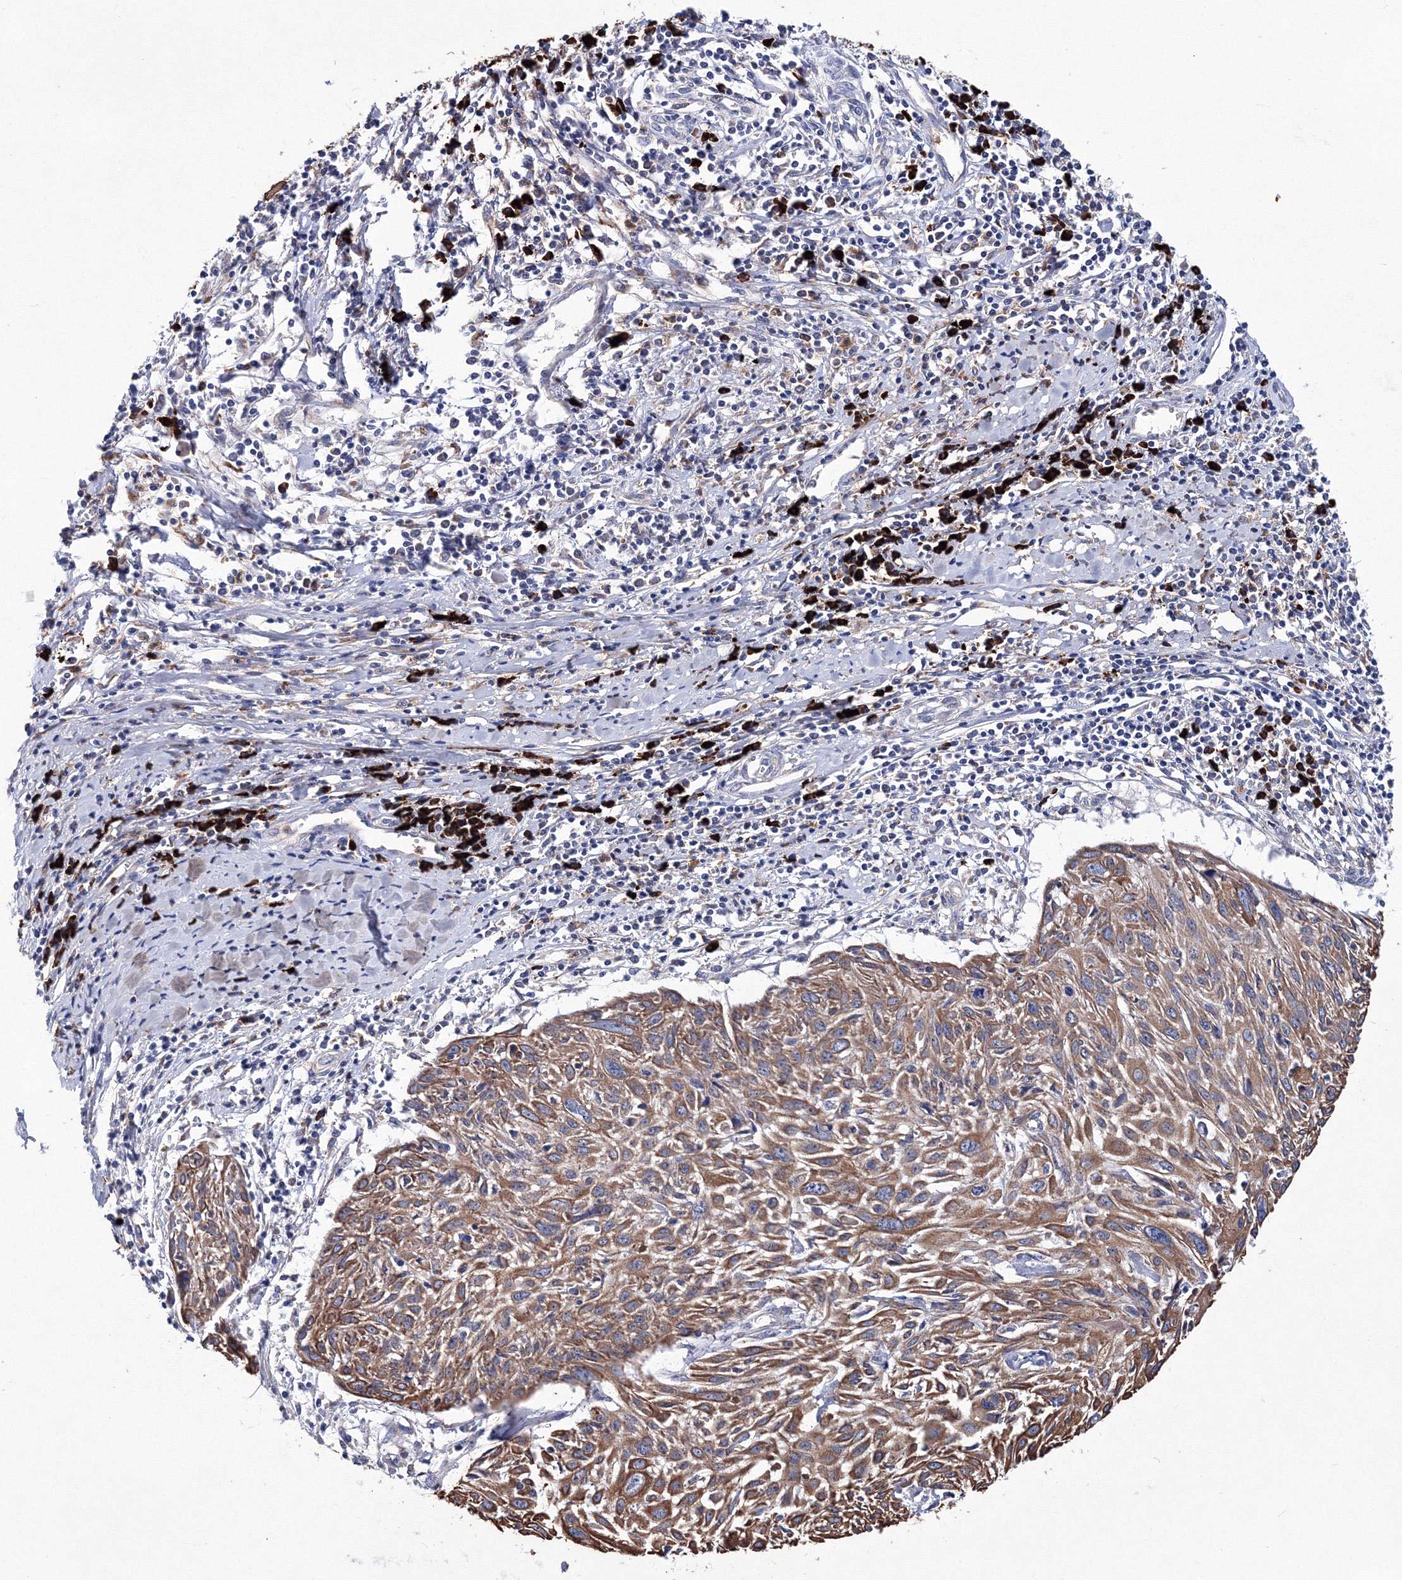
{"staining": {"intensity": "moderate", "quantity": "25%-75%", "location": "cytoplasmic/membranous"}, "tissue": "cervical cancer", "cell_type": "Tumor cells", "image_type": "cancer", "snomed": [{"axis": "morphology", "description": "Squamous cell carcinoma, NOS"}, {"axis": "topography", "description": "Cervix"}], "caption": "Squamous cell carcinoma (cervical) was stained to show a protein in brown. There is medium levels of moderate cytoplasmic/membranous expression in approximately 25%-75% of tumor cells.", "gene": "TRPM2", "patient": {"sex": "female", "age": 51}}